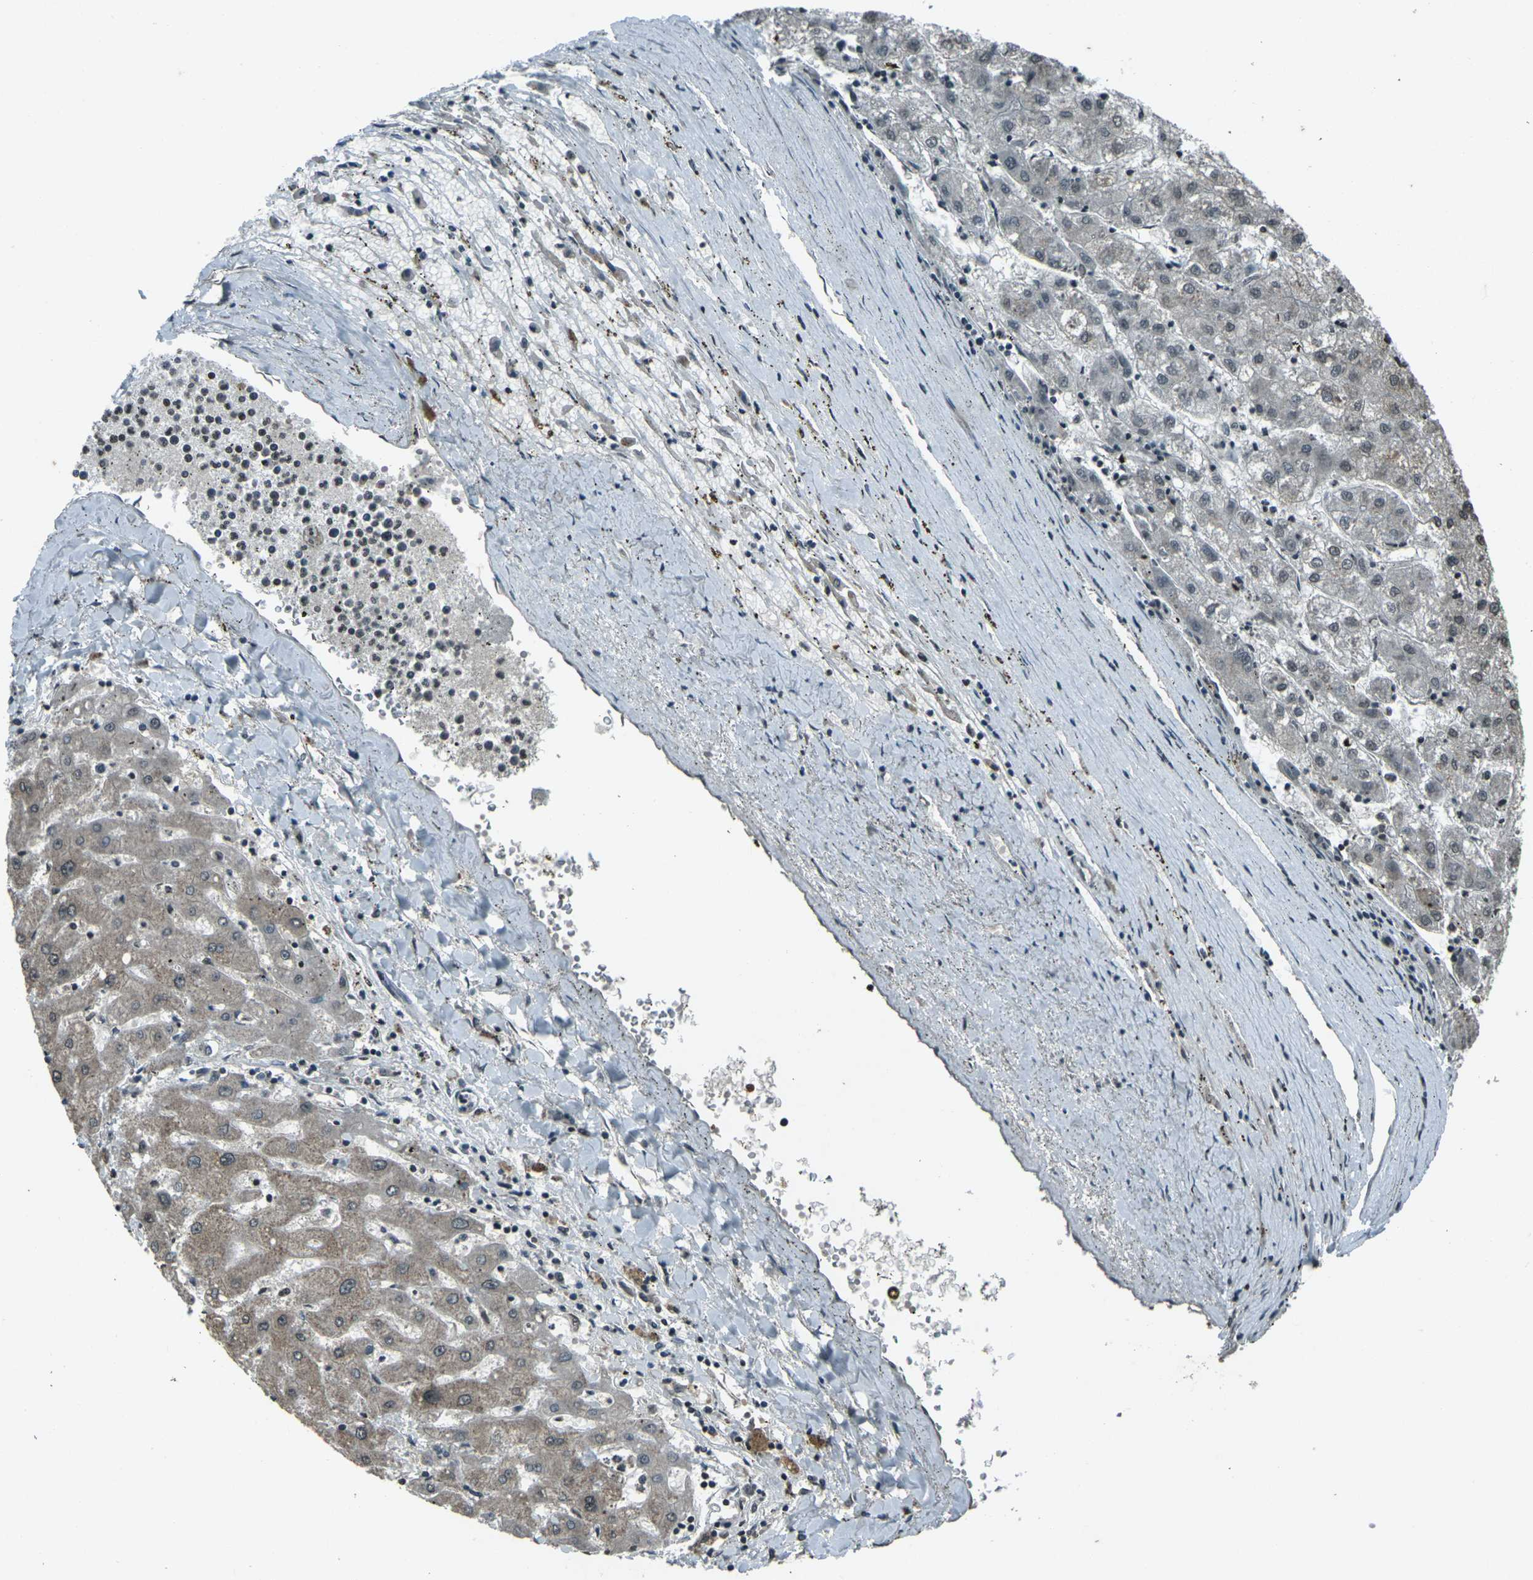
{"staining": {"intensity": "weak", "quantity": "<25%", "location": "cytoplasmic/membranous,nuclear"}, "tissue": "liver cancer", "cell_type": "Tumor cells", "image_type": "cancer", "snomed": [{"axis": "morphology", "description": "Carcinoma, Hepatocellular, NOS"}, {"axis": "topography", "description": "Liver"}], "caption": "A histopathology image of liver hepatocellular carcinoma stained for a protein reveals no brown staining in tumor cells. (Immunohistochemistry, brightfield microscopy, high magnification).", "gene": "PRPF8", "patient": {"sex": "male", "age": 72}}